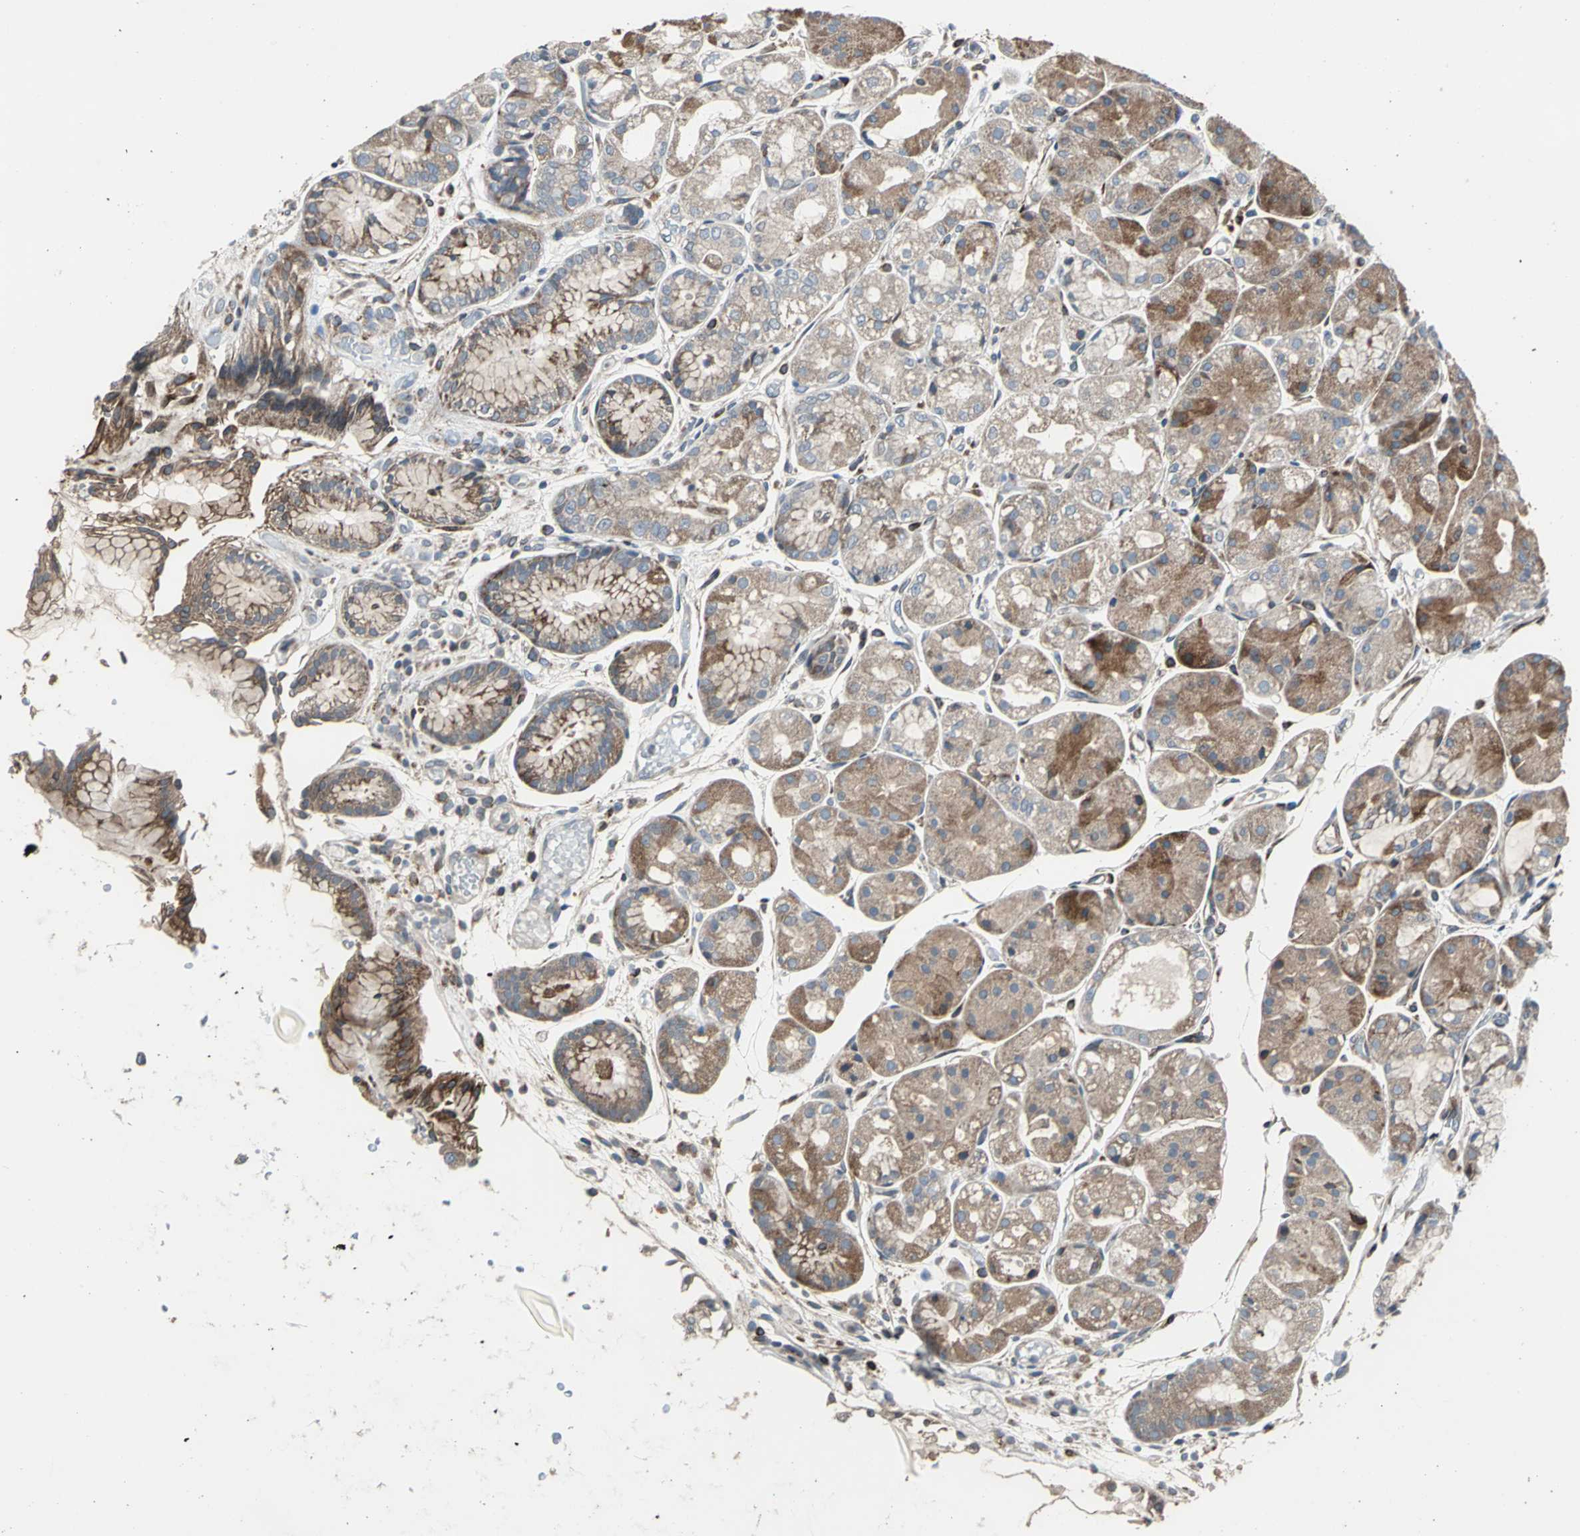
{"staining": {"intensity": "strong", "quantity": ">75%", "location": "cytoplasmic/membranous"}, "tissue": "stomach", "cell_type": "Glandular cells", "image_type": "normal", "snomed": [{"axis": "morphology", "description": "Normal tissue, NOS"}, {"axis": "topography", "description": "Stomach, upper"}], "caption": "Immunohistochemistry (IHC) staining of unremarkable stomach, which shows high levels of strong cytoplasmic/membranous positivity in approximately >75% of glandular cells indicating strong cytoplasmic/membranous protein positivity. The staining was performed using DAB (brown) for protein detection and nuclei were counterstained in hematoxylin (blue).", "gene": "HTATIP2", "patient": {"sex": "male", "age": 72}}